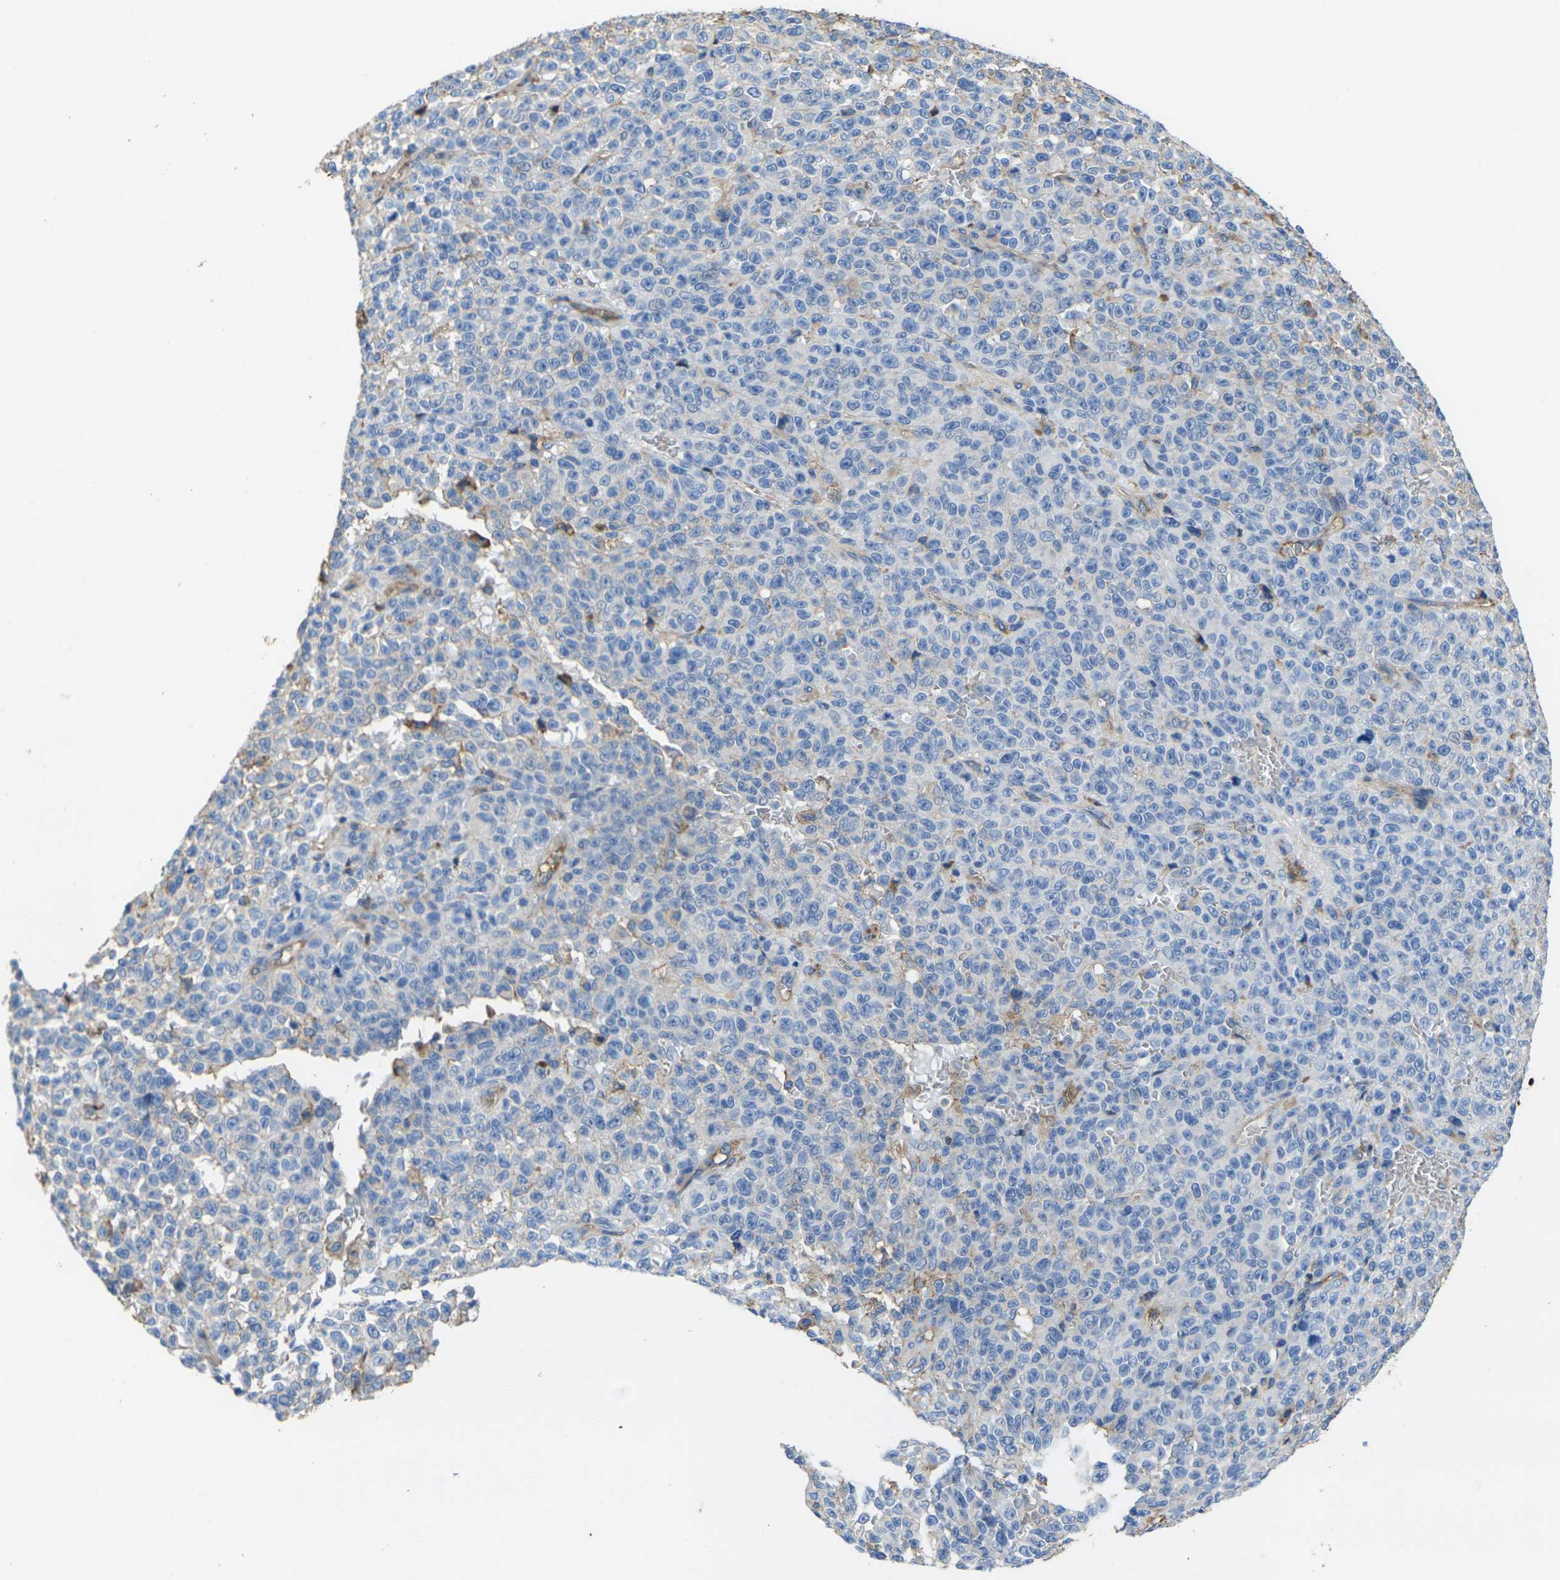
{"staining": {"intensity": "weak", "quantity": "<25%", "location": "cytoplasmic/membranous"}, "tissue": "melanoma", "cell_type": "Tumor cells", "image_type": "cancer", "snomed": [{"axis": "morphology", "description": "Malignant melanoma, NOS"}, {"axis": "topography", "description": "Skin"}], "caption": "Tumor cells are negative for protein expression in human malignant melanoma. The staining is performed using DAB brown chromogen with nuclei counter-stained in using hematoxylin.", "gene": "GREM2", "patient": {"sex": "female", "age": 82}}